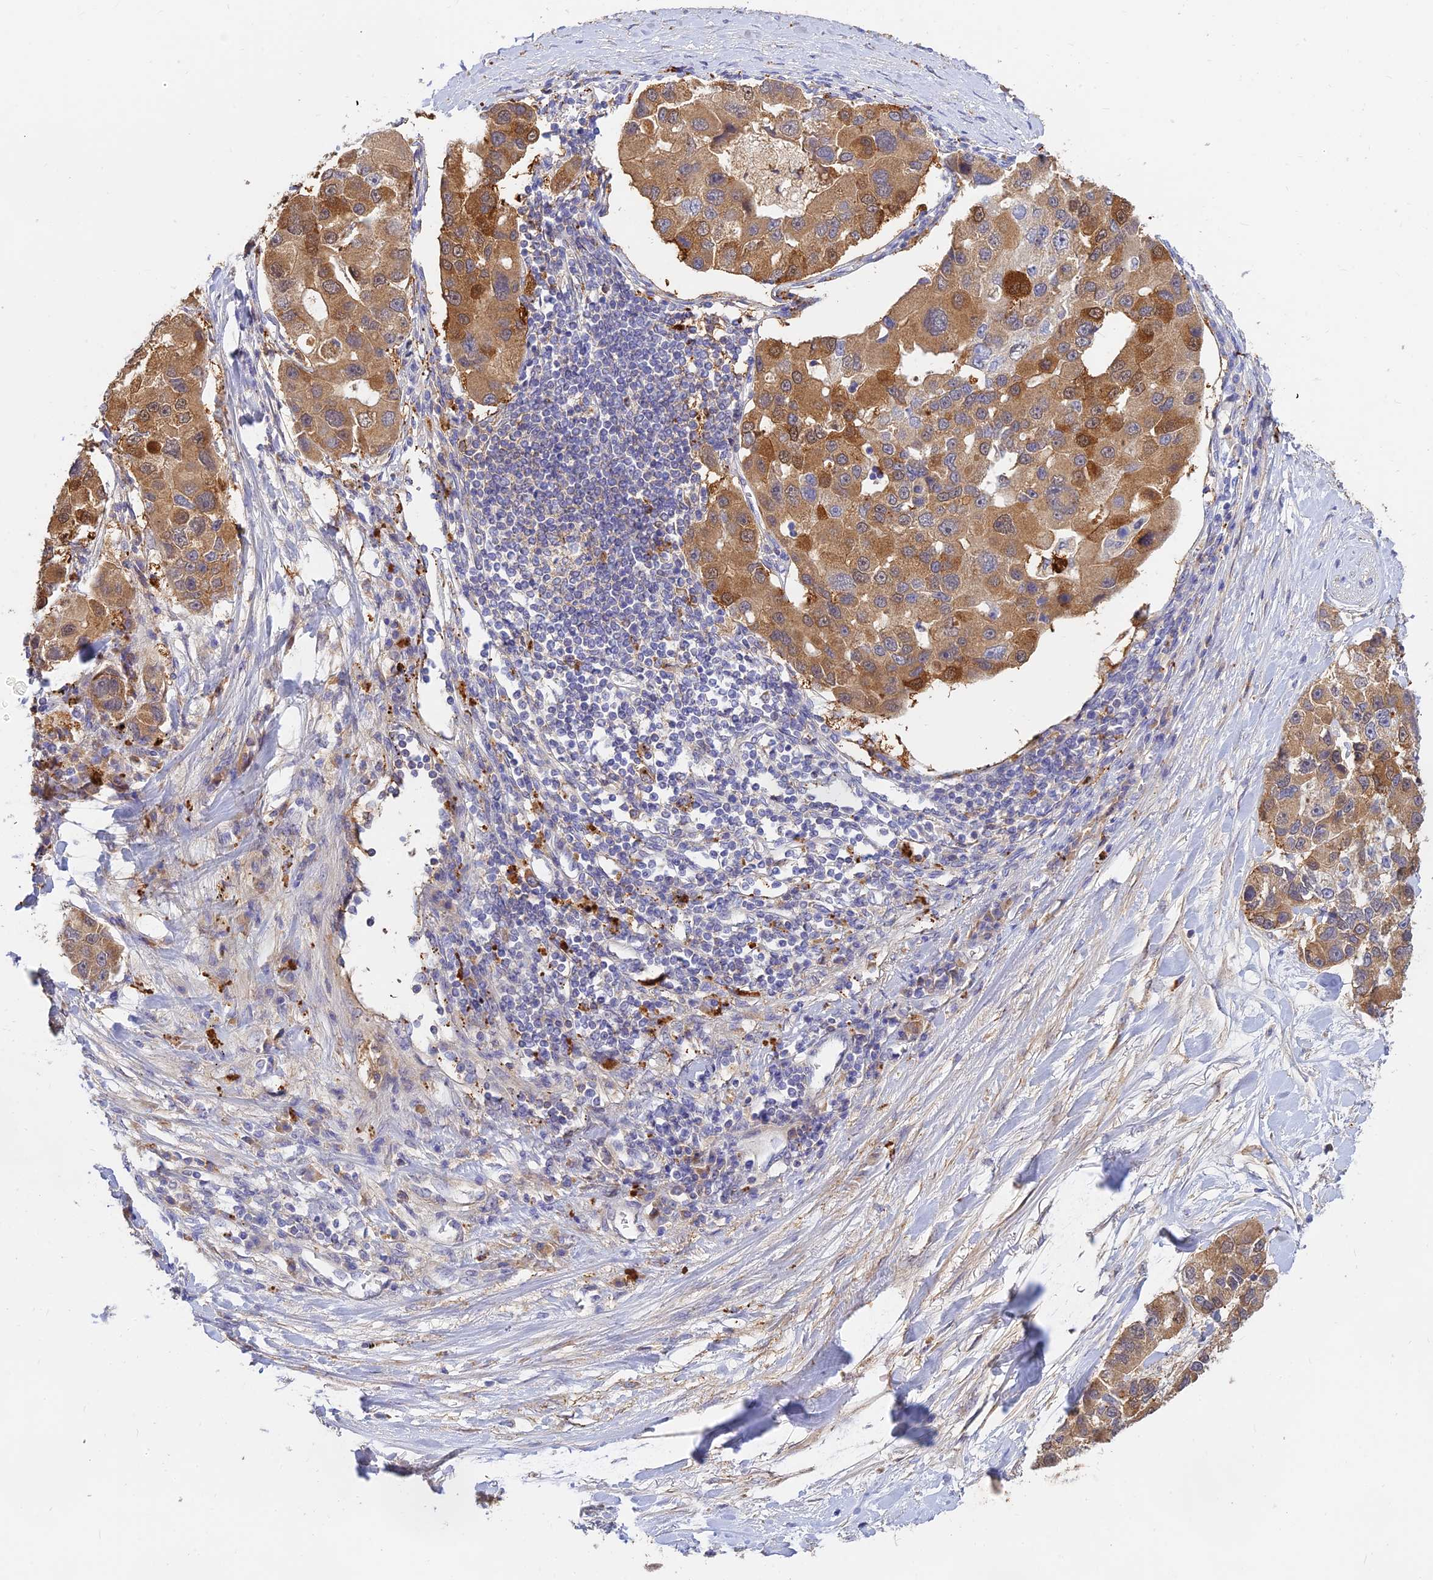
{"staining": {"intensity": "moderate", "quantity": ">75%", "location": "cytoplasmic/membranous"}, "tissue": "lung cancer", "cell_type": "Tumor cells", "image_type": "cancer", "snomed": [{"axis": "morphology", "description": "Adenocarcinoma, NOS"}, {"axis": "topography", "description": "Lung"}], "caption": "Approximately >75% of tumor cells in lung cancer (adenocarcinoma) demonstrate moderate cytoplasmic/membranous protein expression as visualized by brown immunohistochemical staining.", "gene": "ACSM5", "patient": {"sex": "female", "age": 54}}